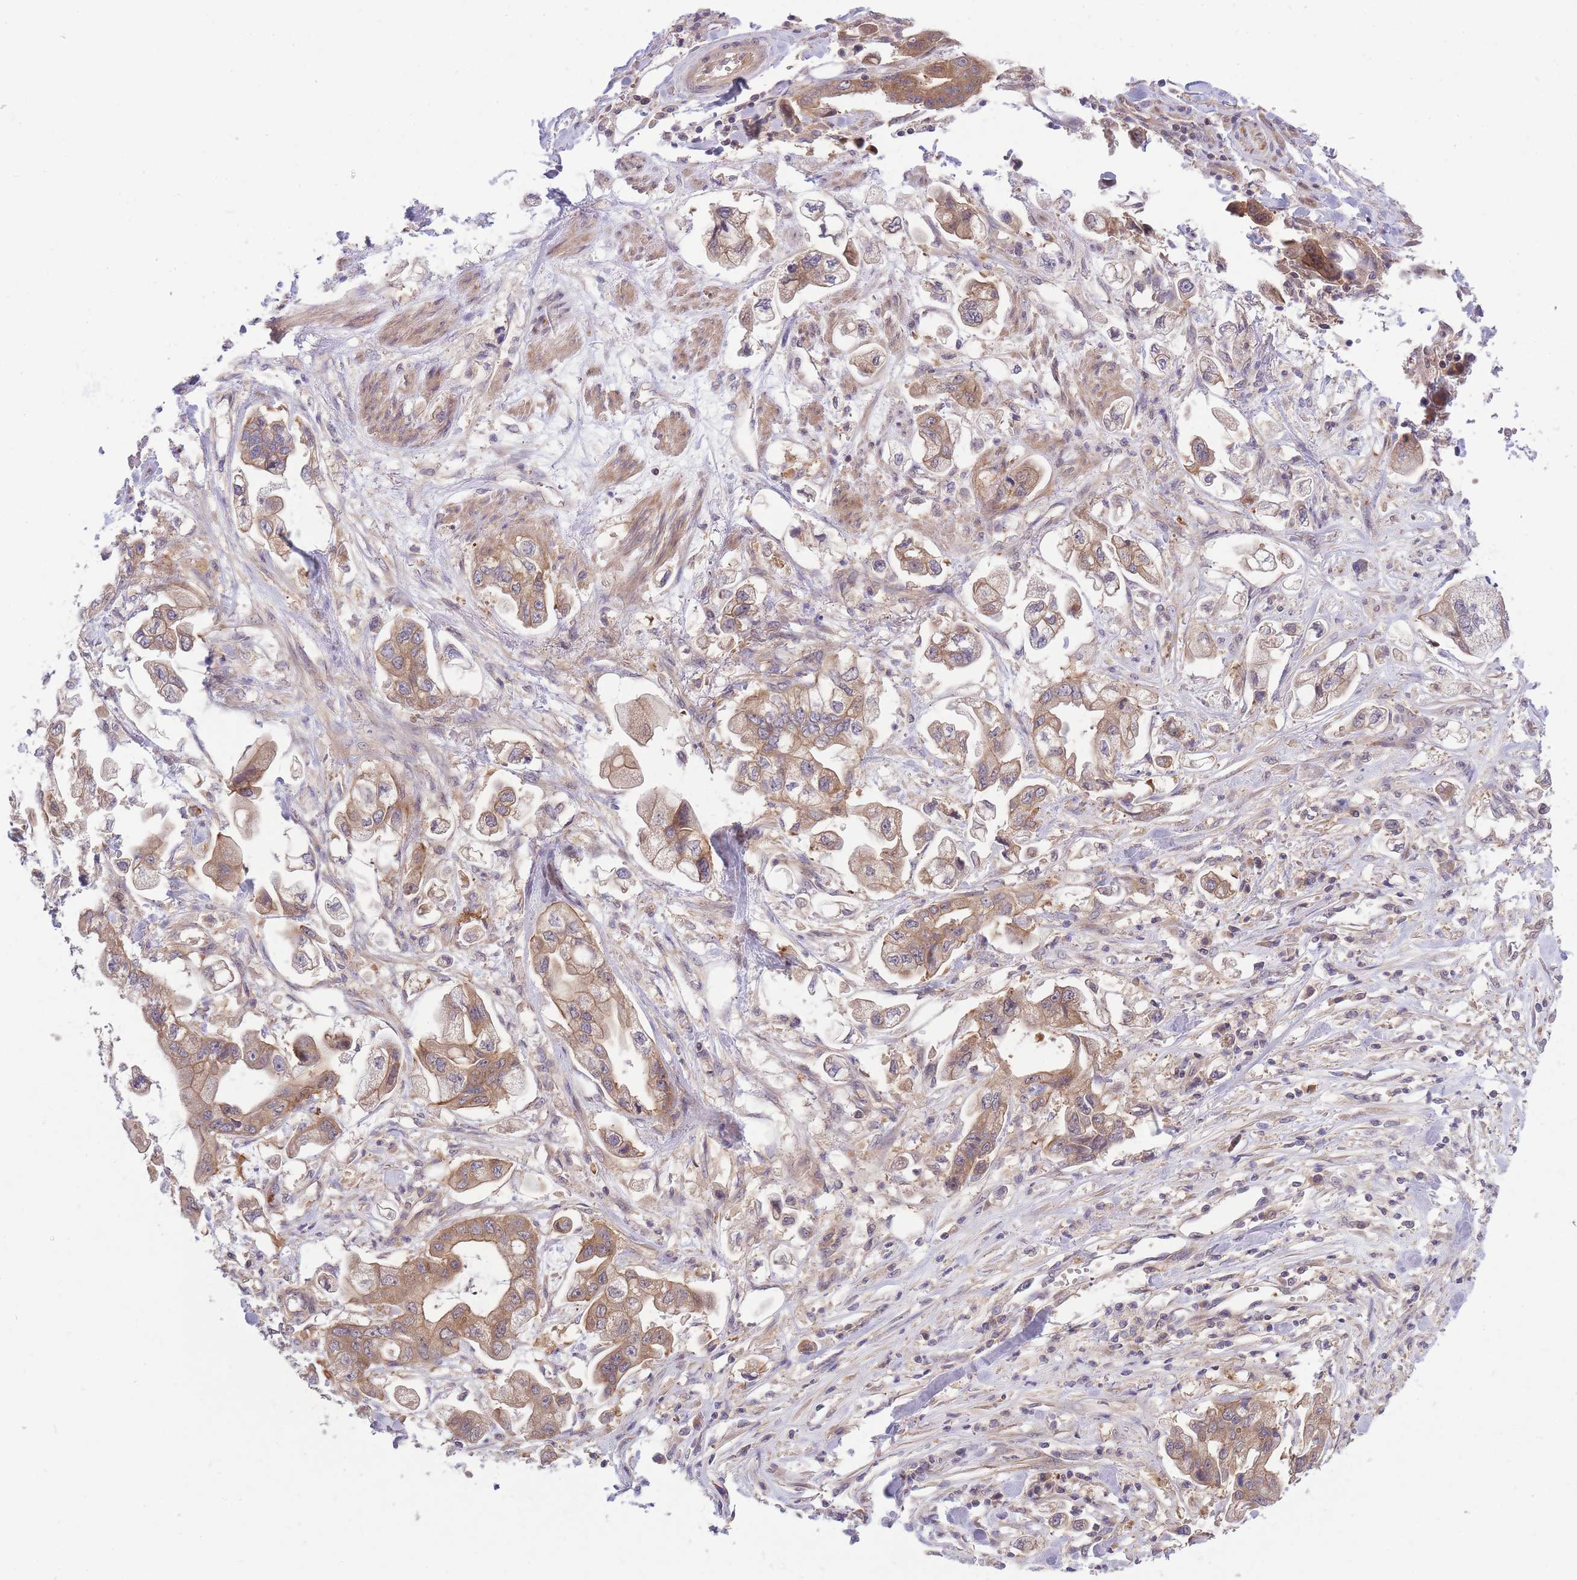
{"staining": {"intensity": "moderate", "quantity": ">75%", "location": "cytoplasmic/membranous"}, "tissue": "stomach cancer", "cell_type": "Tumor cells", "image_type": "cancer", "snomed": [{"axis": "morphology", "description": "Adenocarcinoma, NOS"}, {"axis": "topography", "description": "Stomach"}], "caption": "IHC staining of adenocarcinoma (stomach), which shows medium levels of moderate cytoplasmic/membranous positivity in about >75% of tumor cells indicating moderate cytoplasmic/membranous protein positivity. The staining was performed using DAB (3,3'-diaminobenzidine) (brown) for protein detection and nuclei were counterstained in hematoxylin (blue).", "gene": "PFDN6", "patient": {"sex": "male", "age": 62}}